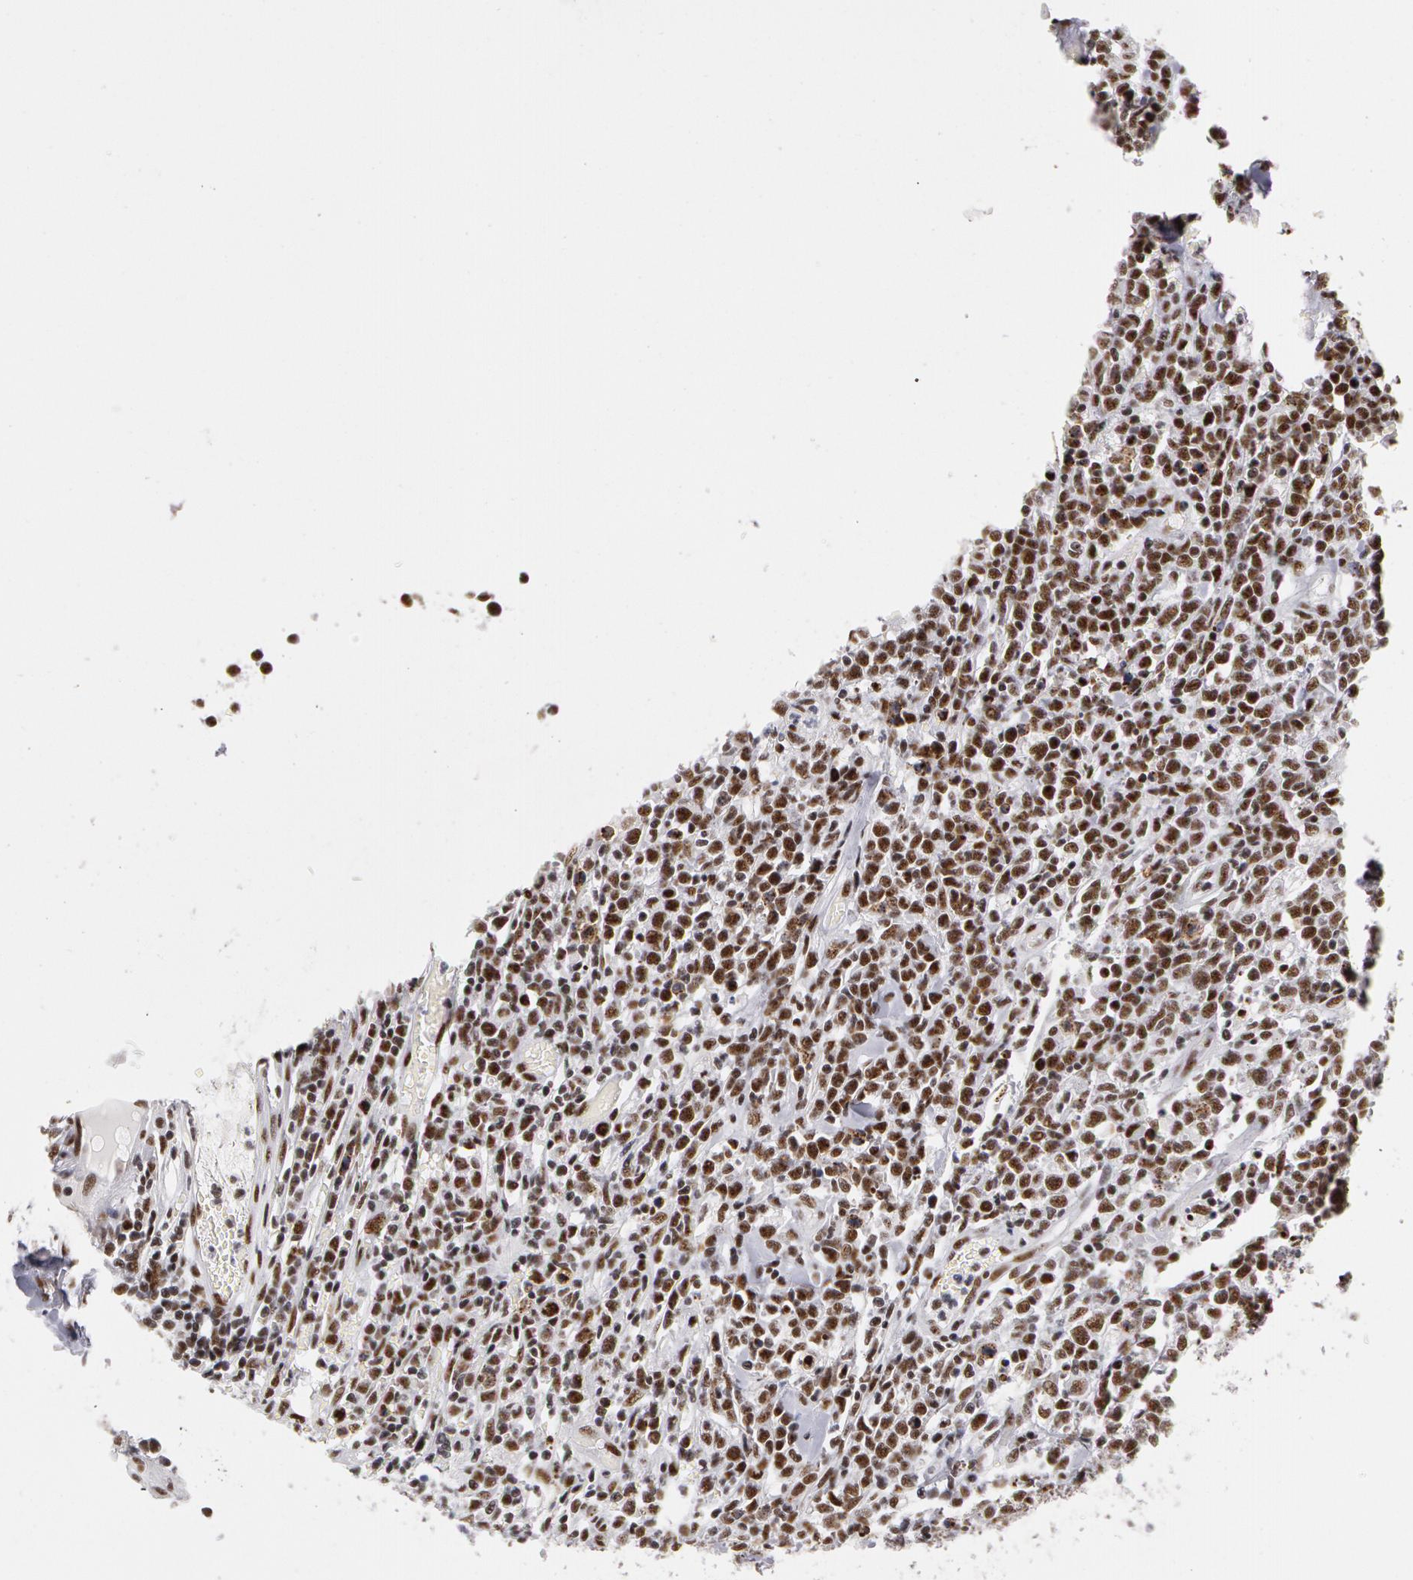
{"staining": {"intensity": "moderate", "quantity": ">75%", "location": "nuclear"}, "tissue": "lymphoma", "cell_type": "Tumor cells", "image_type": "cancer", "snomed": [{"axis": "morphology", "description": "Malignant lymphoma, non-Hodgkin's type, High grade"}, {"axis": "topography", "description": "Colon"}], "caption": "A micrograph showing moderate nuclear positivity in approximately >75% of tumor cells in lymphoma, as visualized by brown immunohistochemical staining.", "gene": "PNN", "patient": {"sex": "male", "age": 82}}